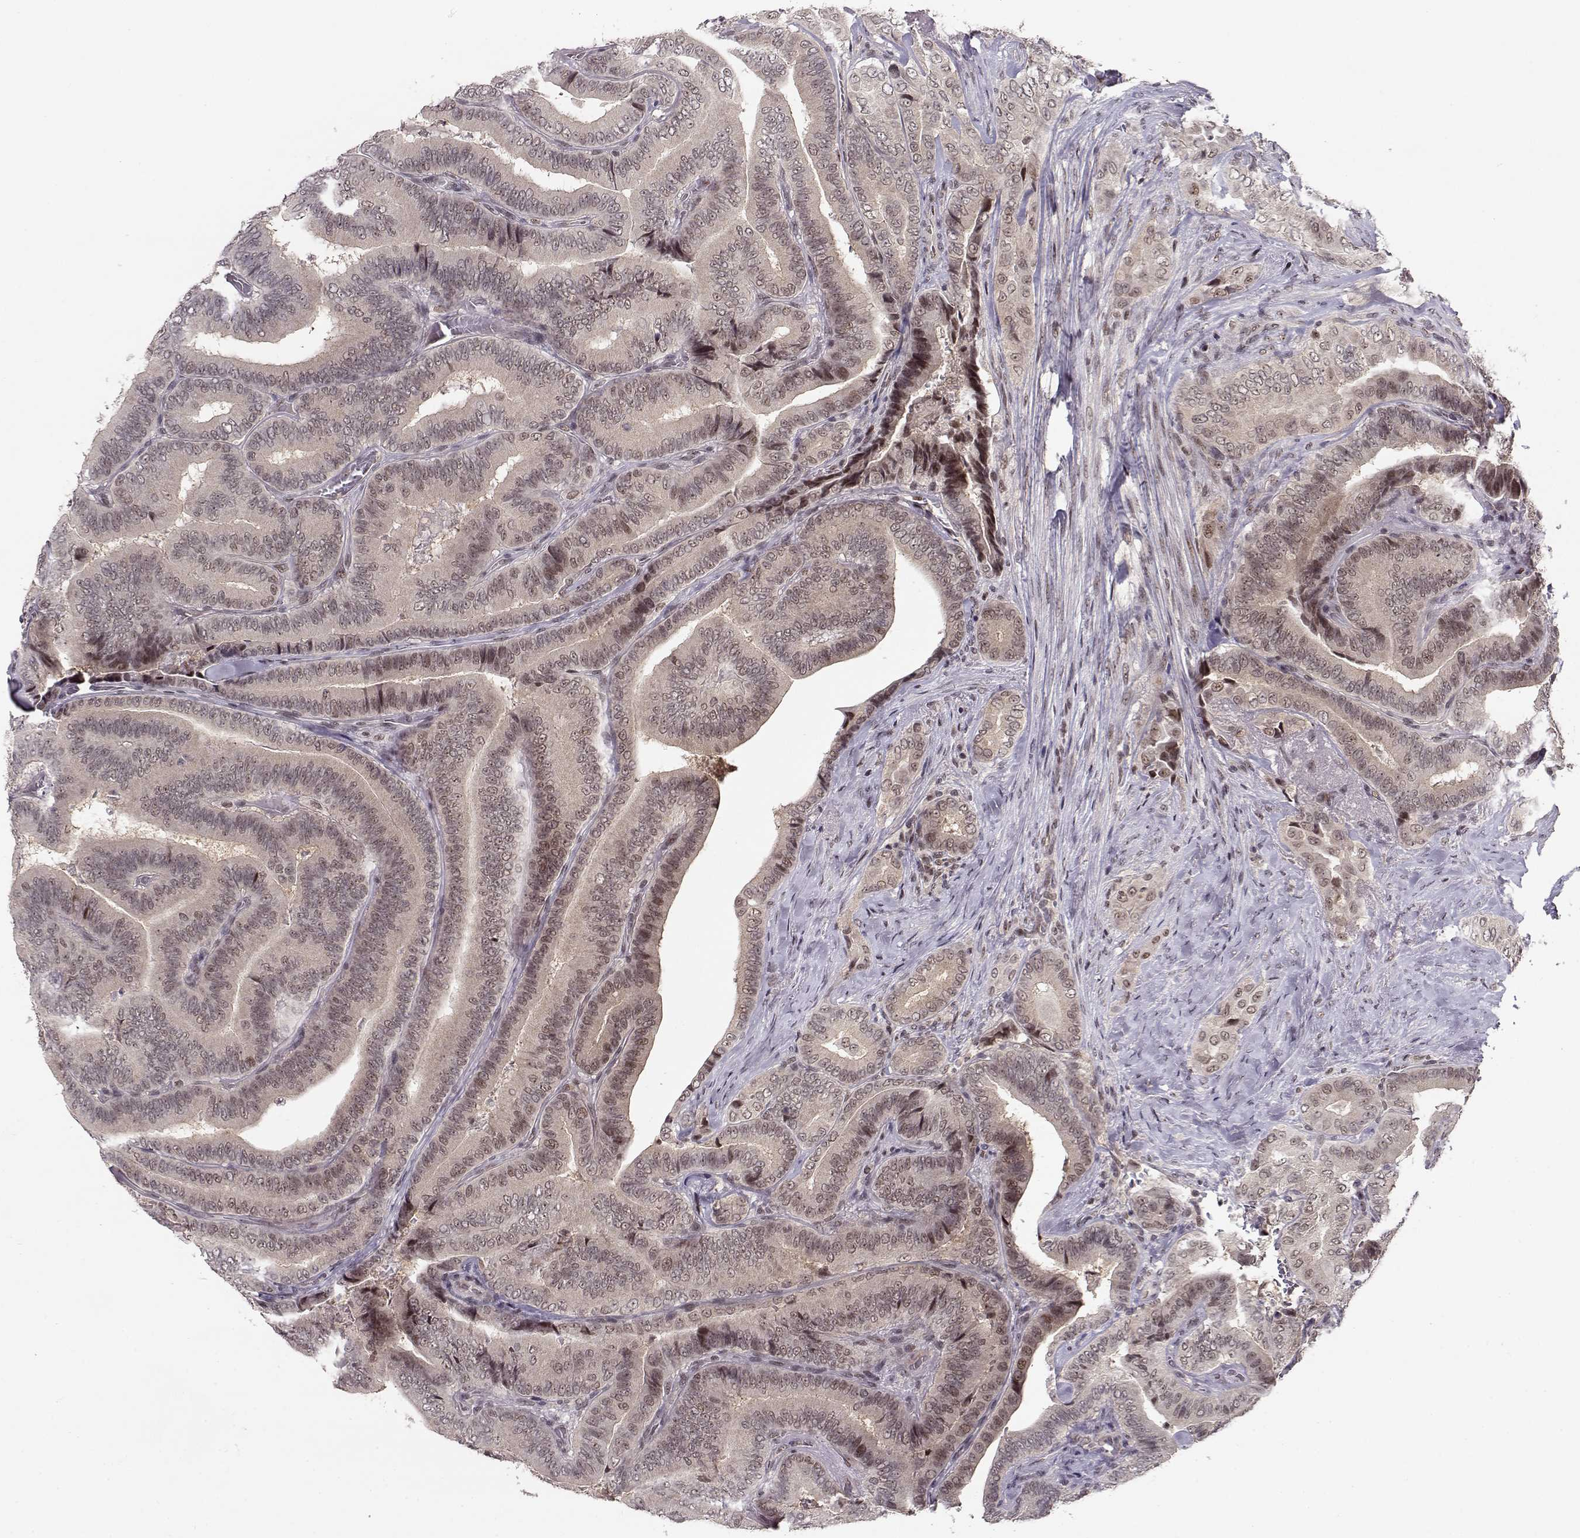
{"staining": {"intensity": "weak", "quantity": "25%-75%", "location": "cytoplasmic/membranous,nuclear"}, "tissue": "thyroid cancer", "cell_type": "Tumor cells", "image_type": "cancer", "snomed": [{"axis": "morphology", "description": "Papillary adenocarcinoma, NOS"}, {"axis": "topography", "description": "Thyroid gland"}], "caption": "Thyroid cancer stained for a protein demonstrates weak cytoplasmic/membranous and nuclear positivity in tumor cells.", "gene": "CSNK2A1", "patient": {"sex": "male", "age": 61}}